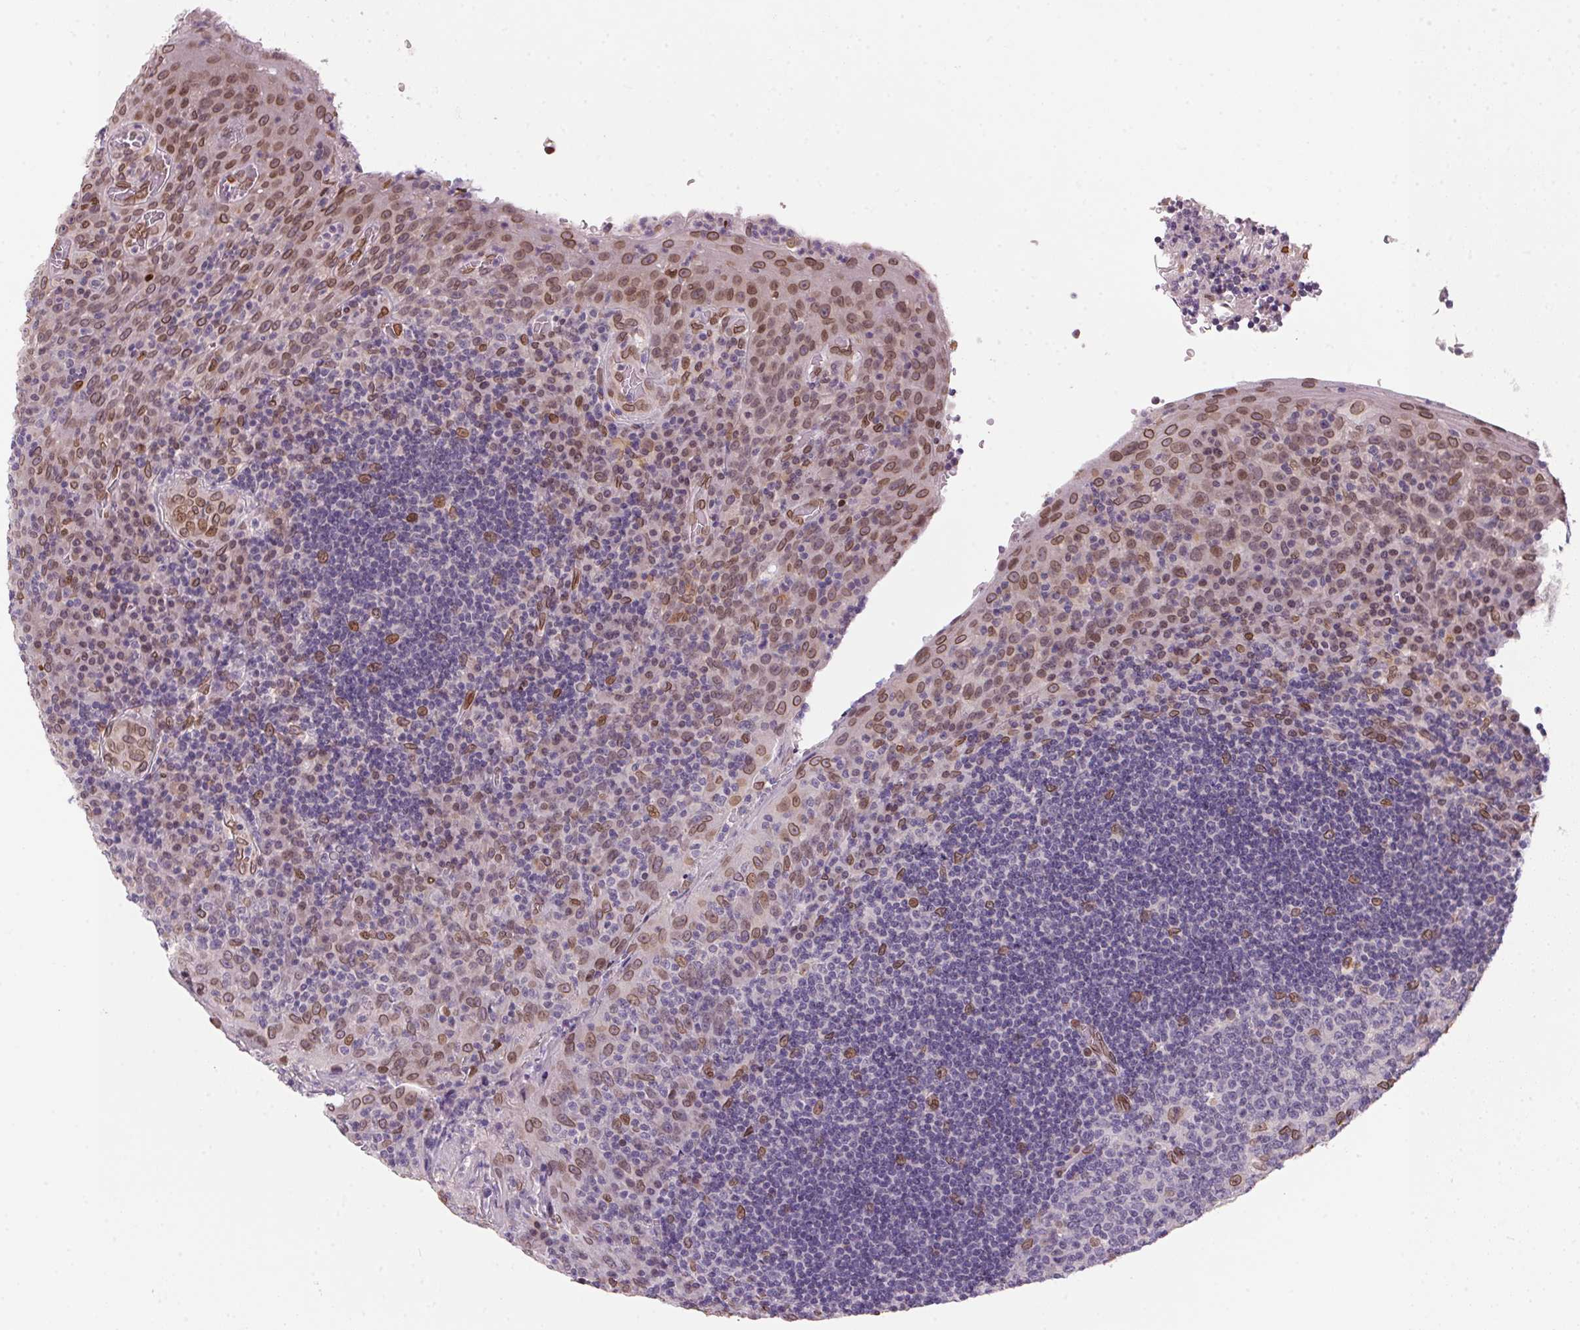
{"staining": {"intensity": "strong", "quantity": "<25%", "location": "cytoplasmic/membranous,nuclear"}, "tissue": "tonsil", "cell_type": "Germinal center cells", "image_type": "normal", "snomed": [{"axis": "morphology", "description": "Normal tissue, NOS"}, {"axis": "topography", "description": "Tonsil"}], "caption": "High-magnification brightfield microscopy of normal tonsil stained with DAB (brown) and counterstained with hematoxylin (blue). germinal center cells exhibit strong cytoplasmic/membranous,nuclear staining is present in about<25% of cells.", "gene": "TMEM175", "patient": {"sex": "male", "age": 17}}